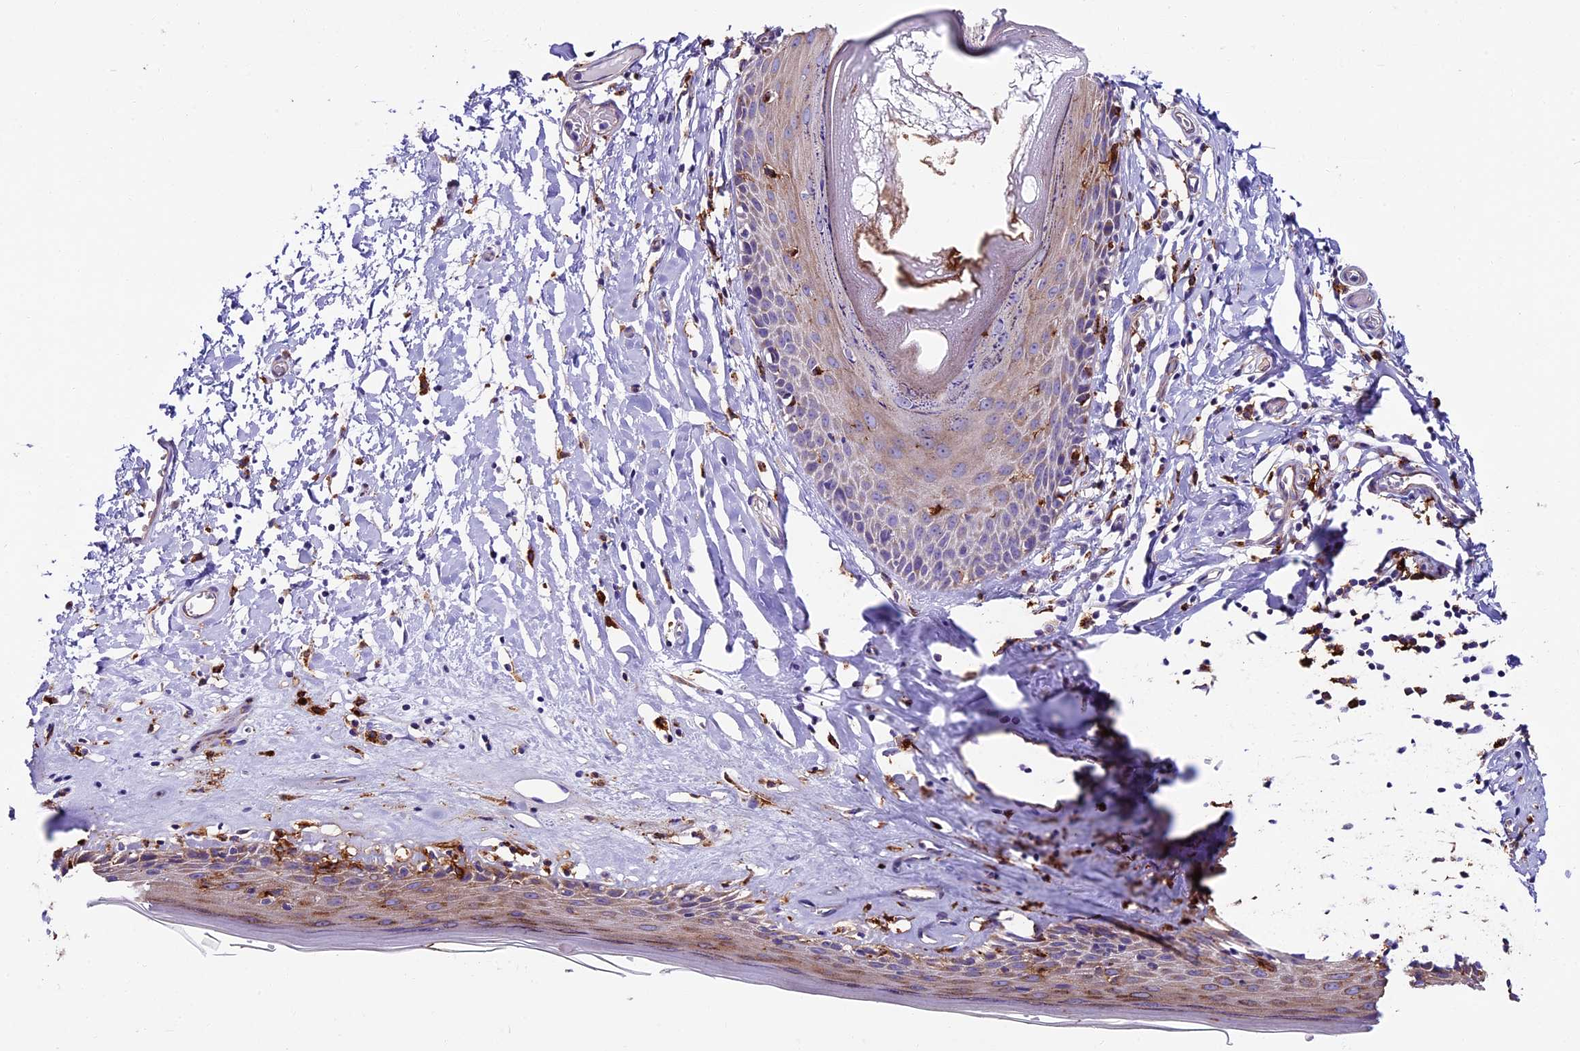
{"staining": {"intensity": "moderate", "quantity": ">75%", "location": "cytoplasmic/membranous"}, "tissue": "skin", "cell_type": "Epidermal cells", "image_type": "normal", "snomed": [{"axis": "morphology", "description": "Normal tissue, NOS"}, {"axis": "topography", "description": "Adipose tissue"}, {"axis": "topography", "description": "Vascular tissue"}, {"axis": "topography", "description": "Vulva"}, {"axis": "topography", "description": "Peripheral nerve tissue"}], "caption": "Brown immunohistochemical staining in normal skin displays moderate cytoplasmic/membranous expression in about >75% of epidermal cells. (DAB IHC, brown staining for protein, blue staining for nuclei).", "gene": "IL20RA", "patient": {"sex": "female", "age": 86}}